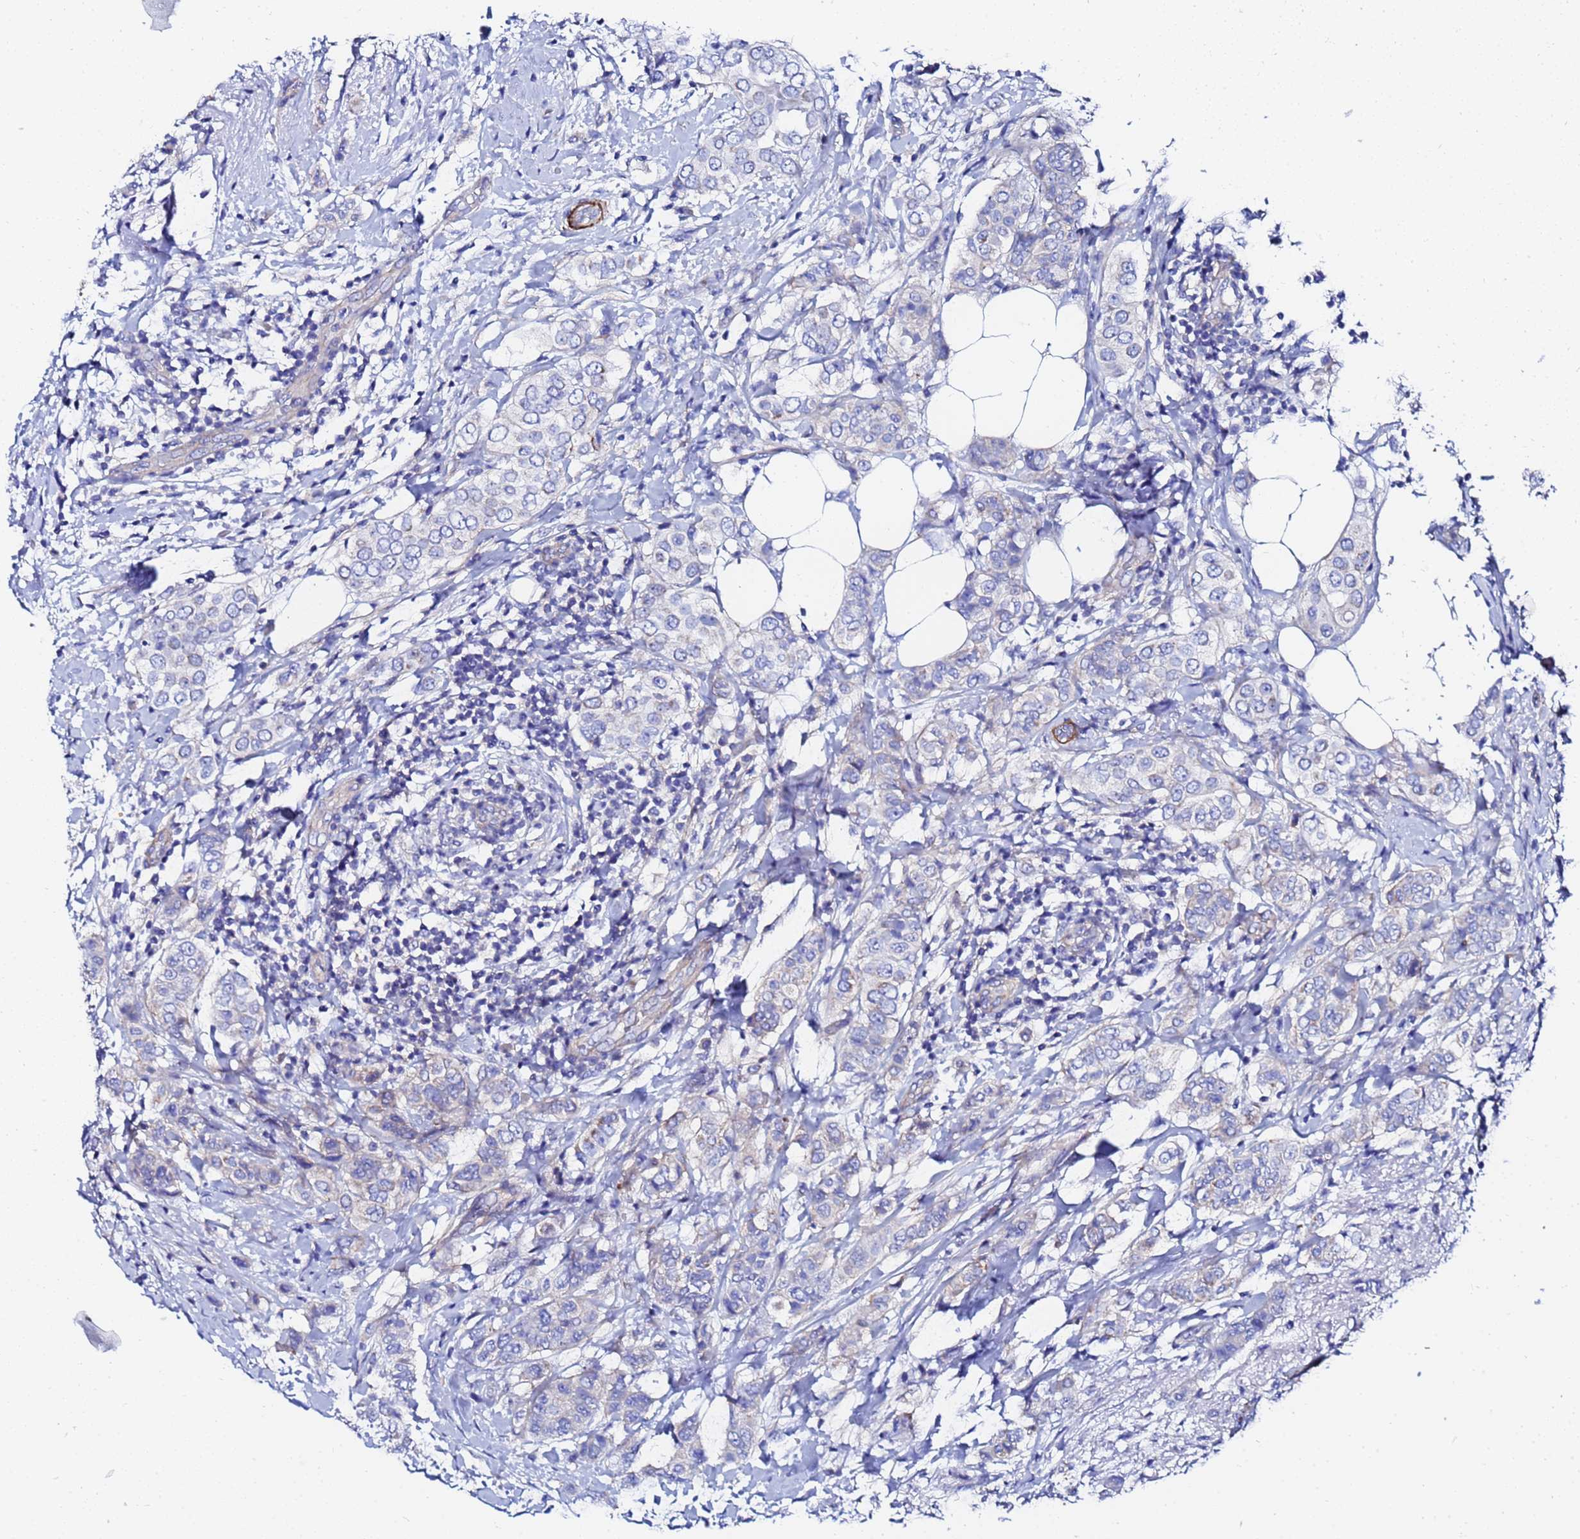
{"staining": {"intensity": "negative", "quantity": "none", "location": "none"}, "tissue": "breast cancer", "cell_type": "Tumor cells", "image_type": "cancer", "snomed": [{"axis": "morphology", "description": "Lobular carcinoma"}, {"axis": "topography", "description": "Breast"}], "caption": "An immunohistochemistry (IHC) micrograph of breast cancer (lobular carcinoma) is shown. There is no staining in tumor cells of breast cancer (lobular carcinoma).", "gene": "RAB39B", "patient": {"sex": "female", "age": 51}}